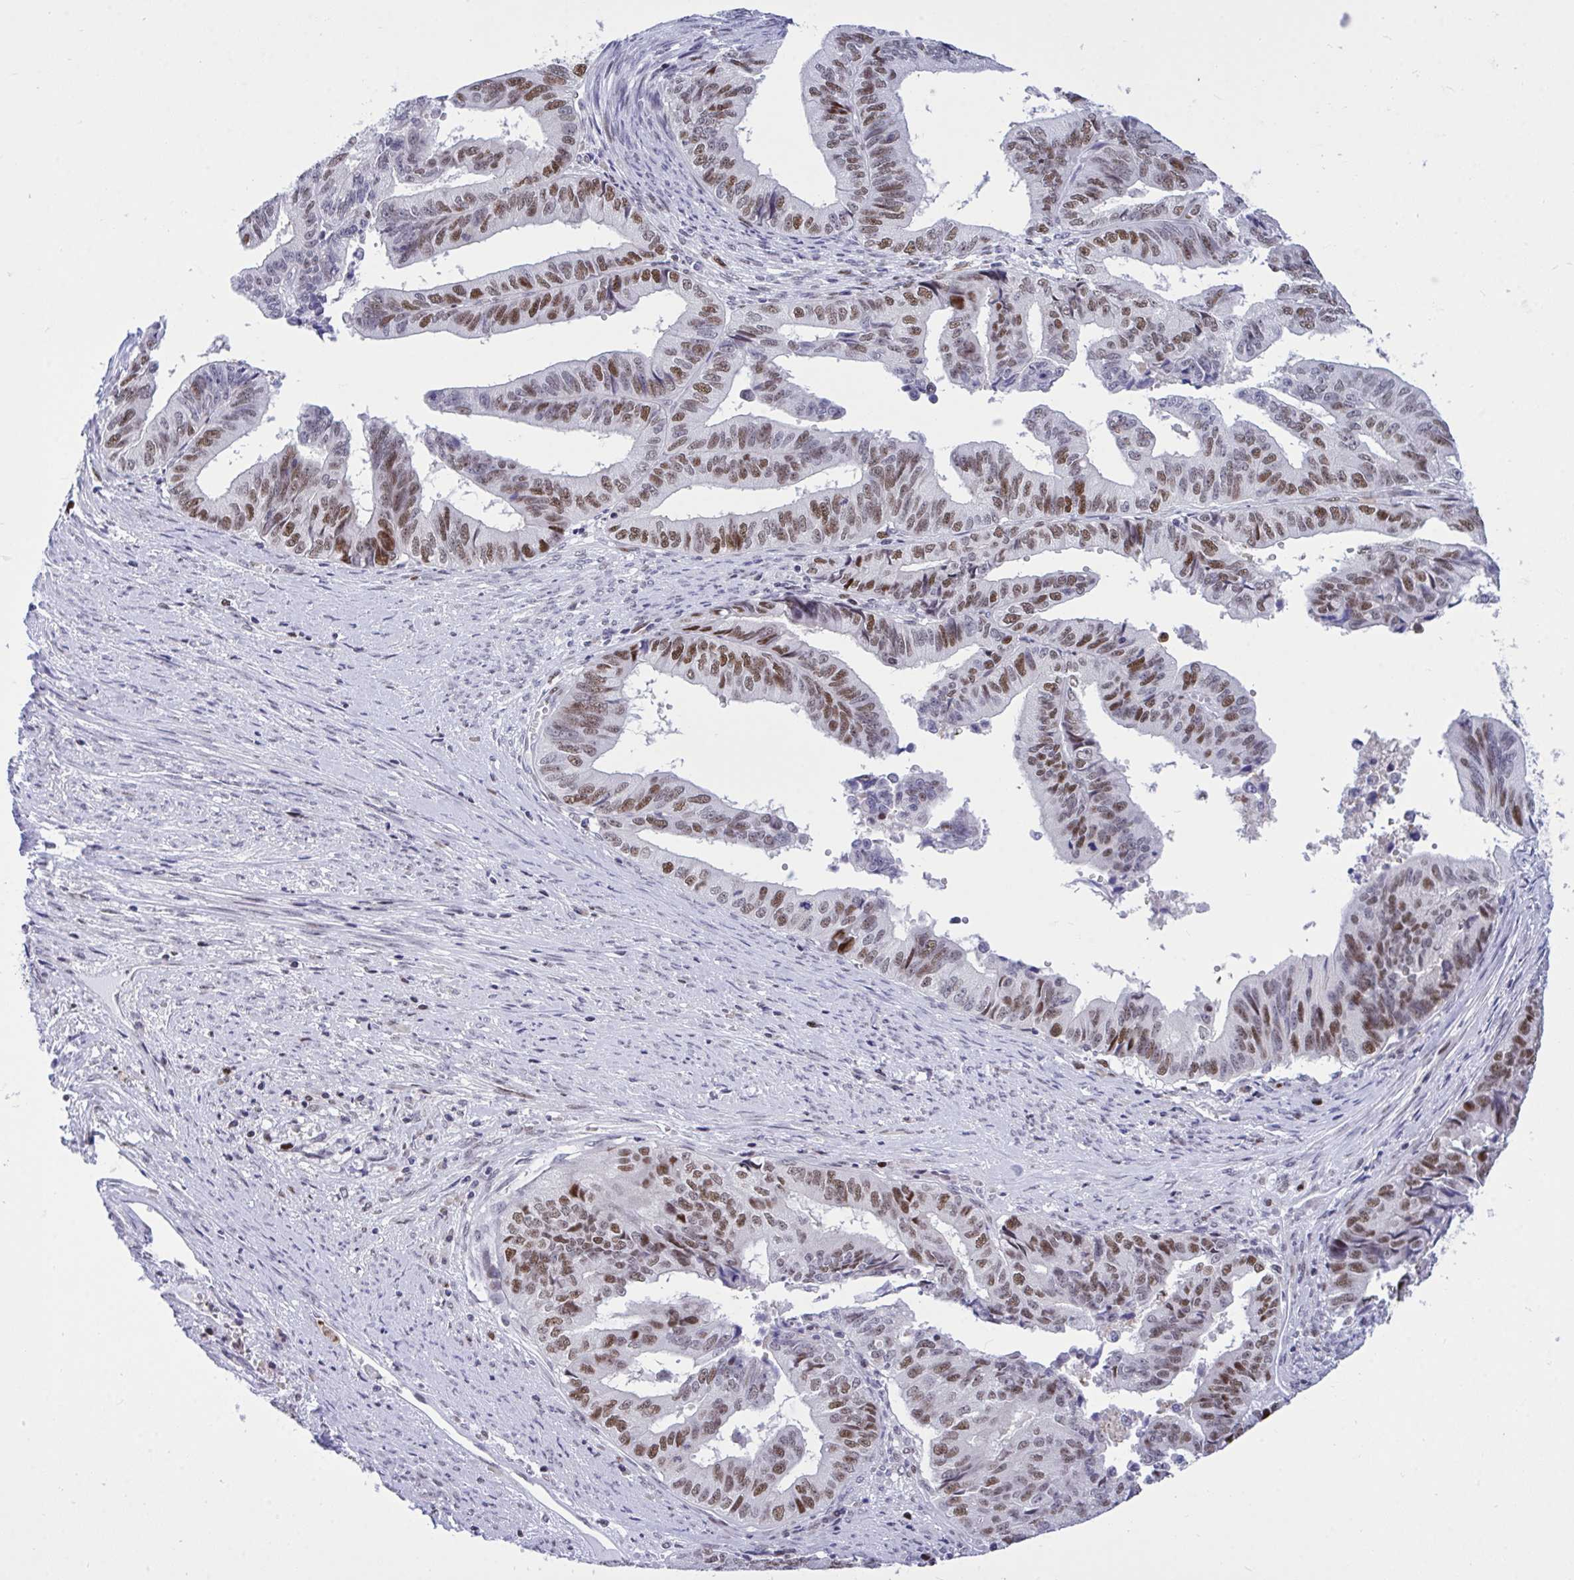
{"staining": {"intensity": "moderate", "quantity": "25%-75%", "location": "nuclear"}, "tissue": "endometrial cancer", "cell_type": "Tumor cells", "image_type": "cancer", "snomed": [{"axis": "morphology", "description": "Adenocarcinoma, NOS"}, {"axis": "topography", "description": "Endometrium"}], "caption": "Approximately 25%-75% of tumor cells in endometrial cancer (adenocarcinoma) demonstrate moderate nuclear protein expression as visualized by brown immunohistochemical staining.", "gene": "C1QL2", "patient": {"sex": "female", "age": 65}}